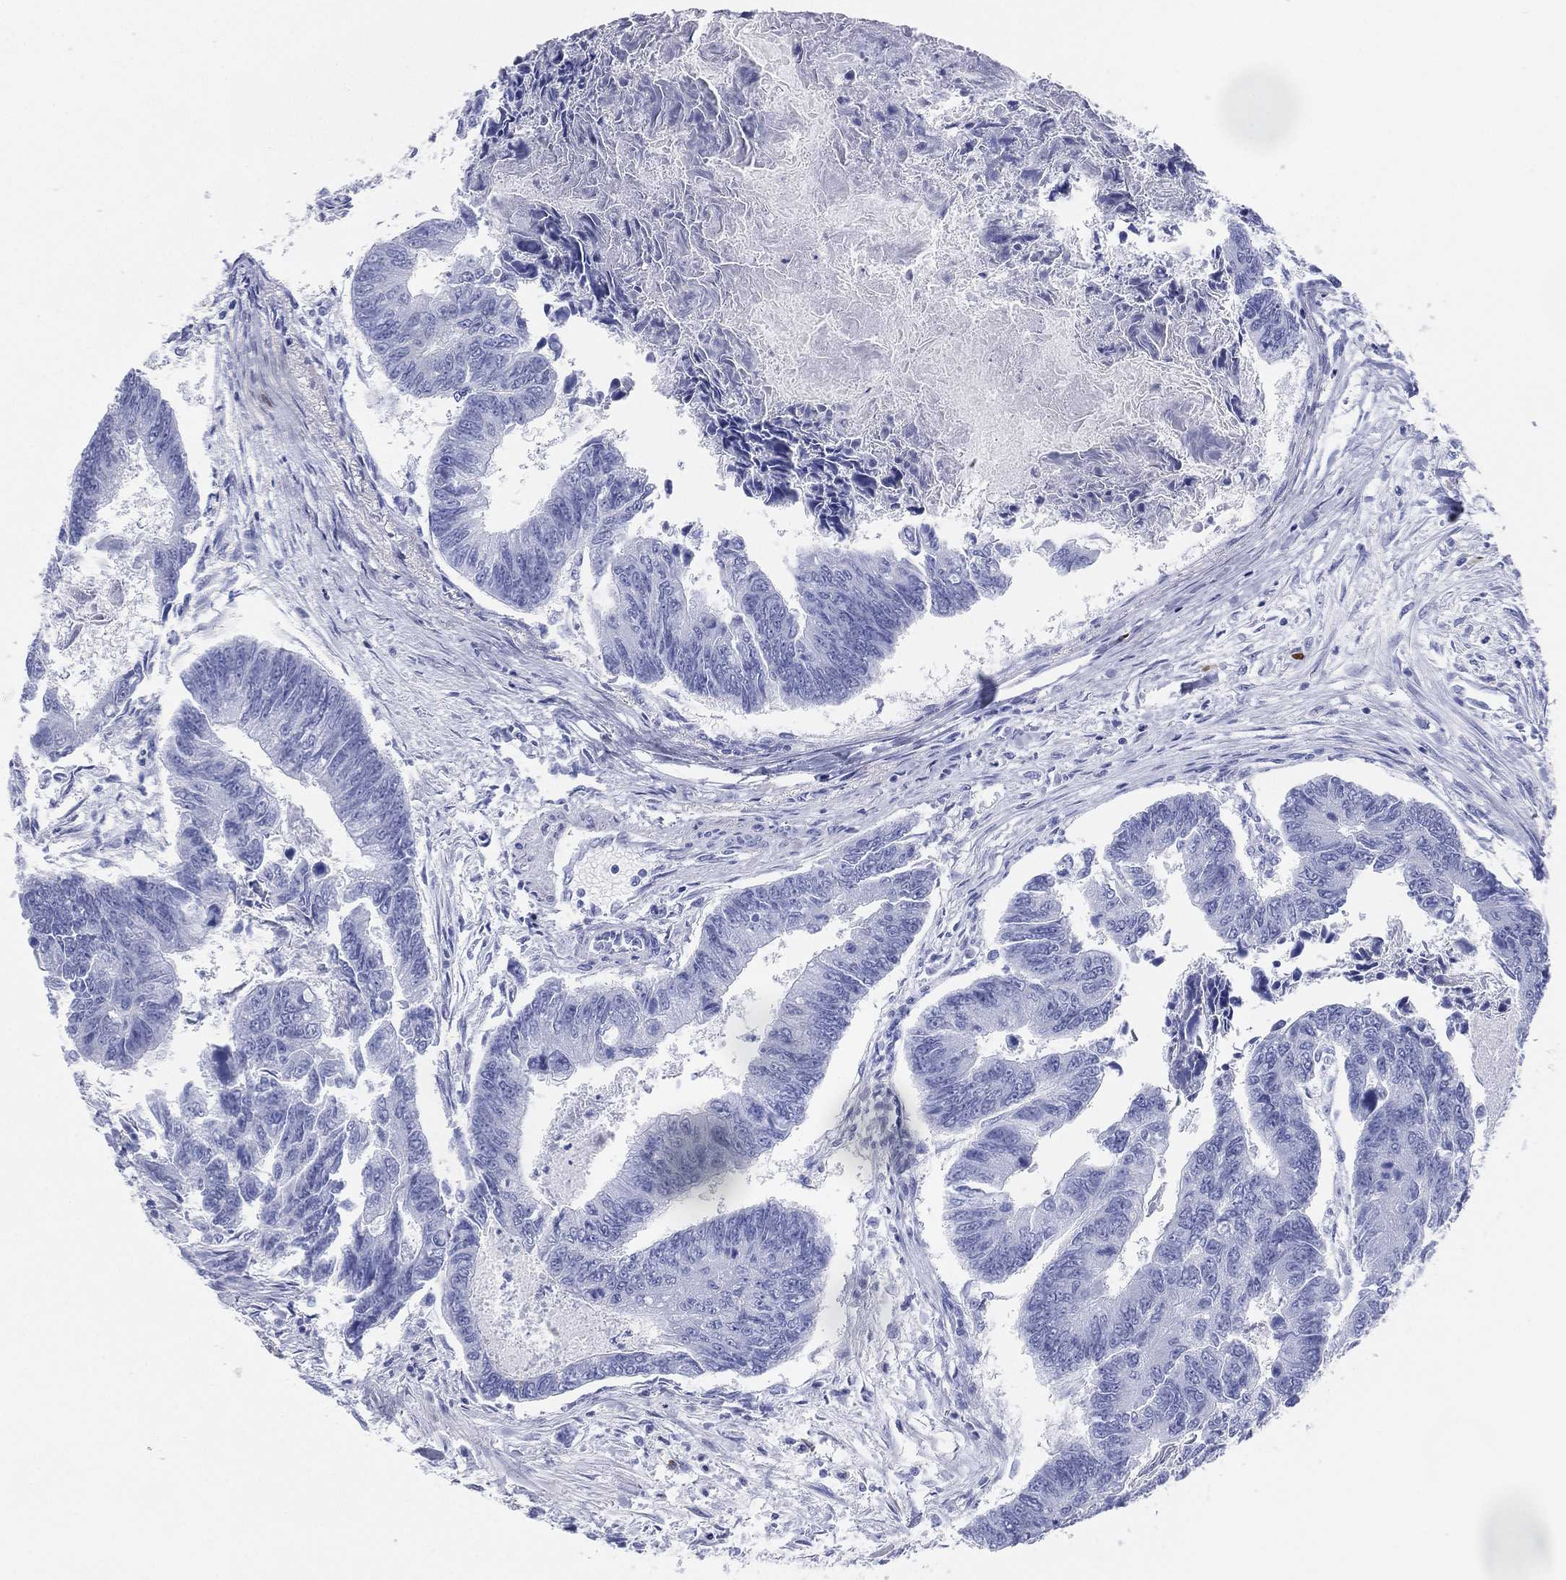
{"staining": {"intensity": "negative", "quantity": "none", "location": "none"}, "tissue": "colorectal cancer", "cell_type": "Tumor cells", "image_type": "cancer", "snomed": [{"axis": "morphology", "description": "Adenocarcinoma, NOS"}, {"axis": "topography", "description": "Colon"}], "caption": "Colorectal cancer was stained to show a protein in brown. There is no significant expression in tumor cells. The staining was performed using DAB to visualize the protein expression in brown, while the nuclei were stained in blue with hematoxylin (Magnification: 20x).", "gene": "CD79A", "patient": {"sex": "female", "age": 65}}